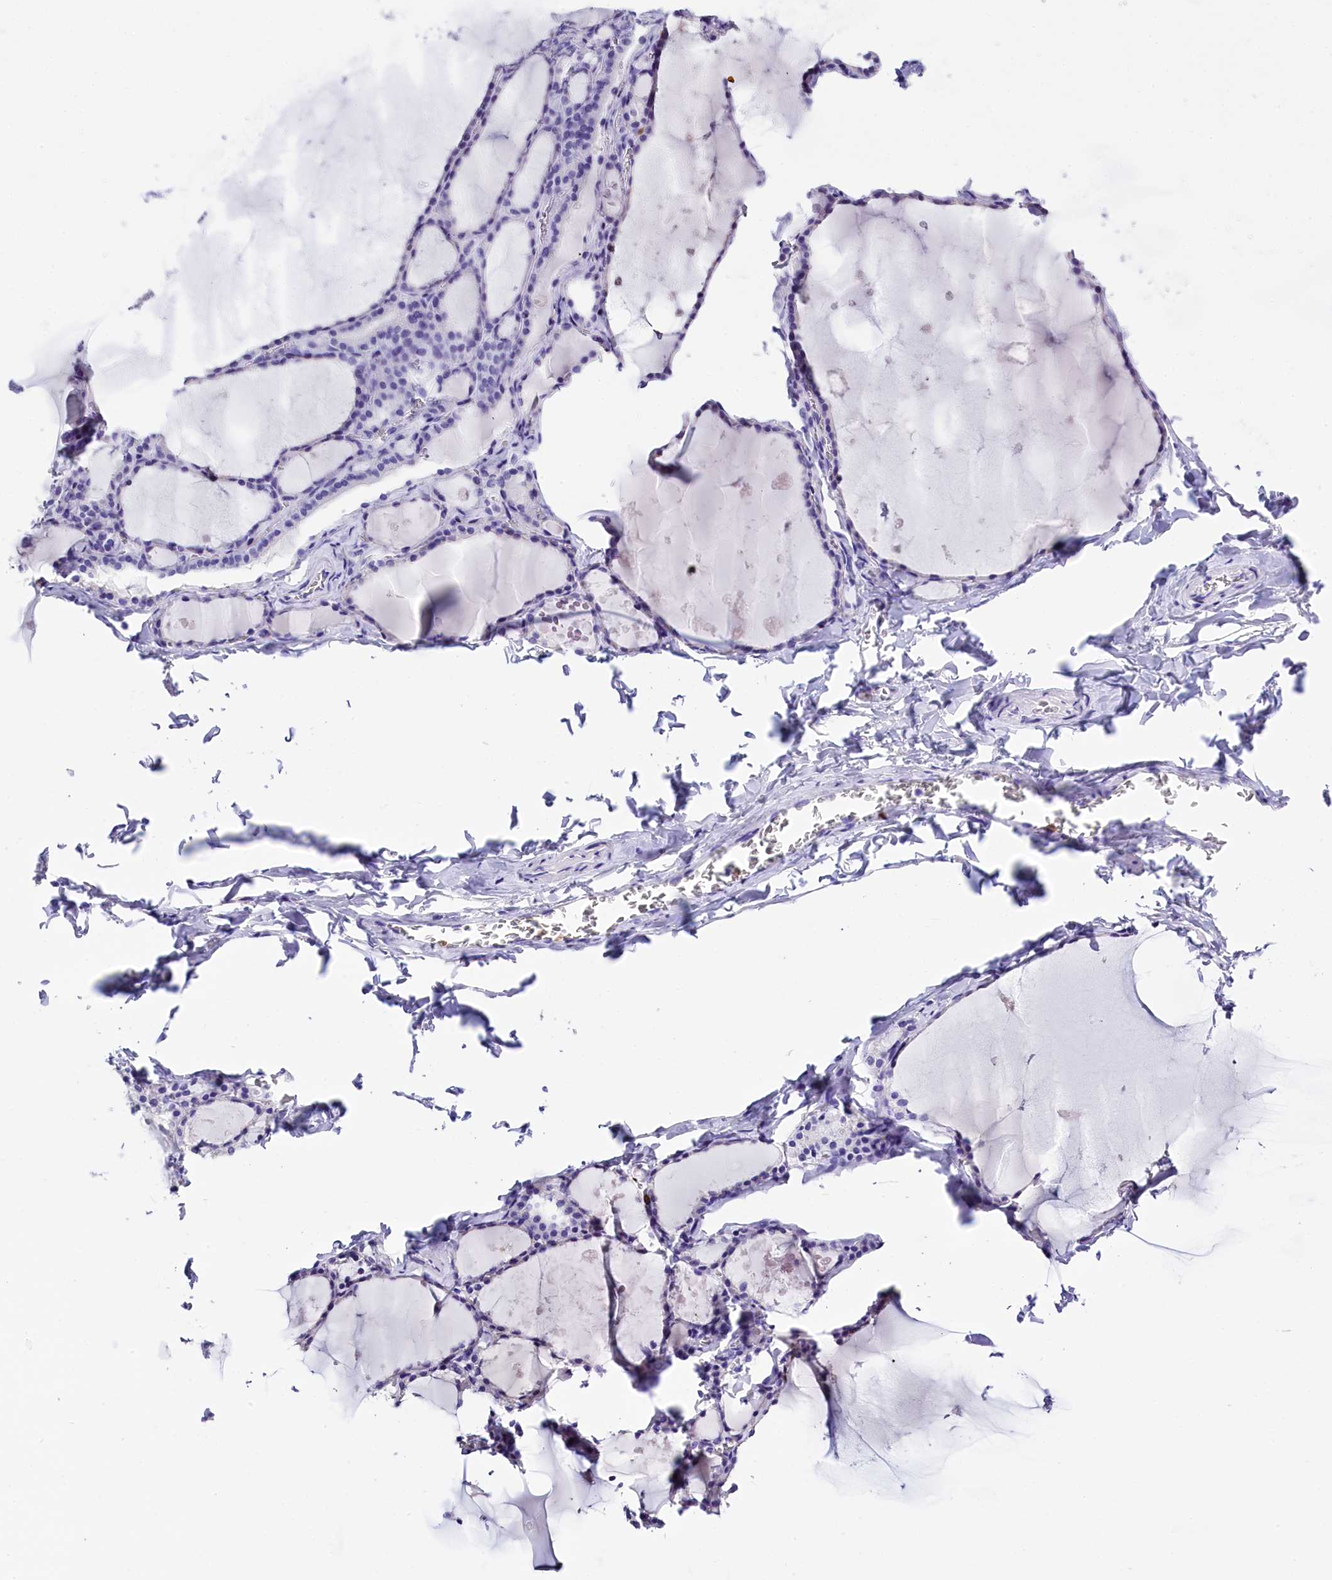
{"staining": {"intensity": "negative", "quantity": "none", "location": "none"}, "tissue": "thyroid gland", "cell_type": "Glandular cells", "image_type": "normal", "snomed": [{"axis": "morphology", "description": "Normal tissue, NOS"}, {"axis": "topography", "description": "Thyroid gland"}], "caption": "DAB immunohistochemical staining of normal human thyroid gland reveals no significant expression in glandular cells. (Brightfield microscopy of DAB (3,3'-diaminobenzidine) immunohistochemistry at high magnification).", "gene": "CLC", "patient": {"sex": "male", "age": 56}}